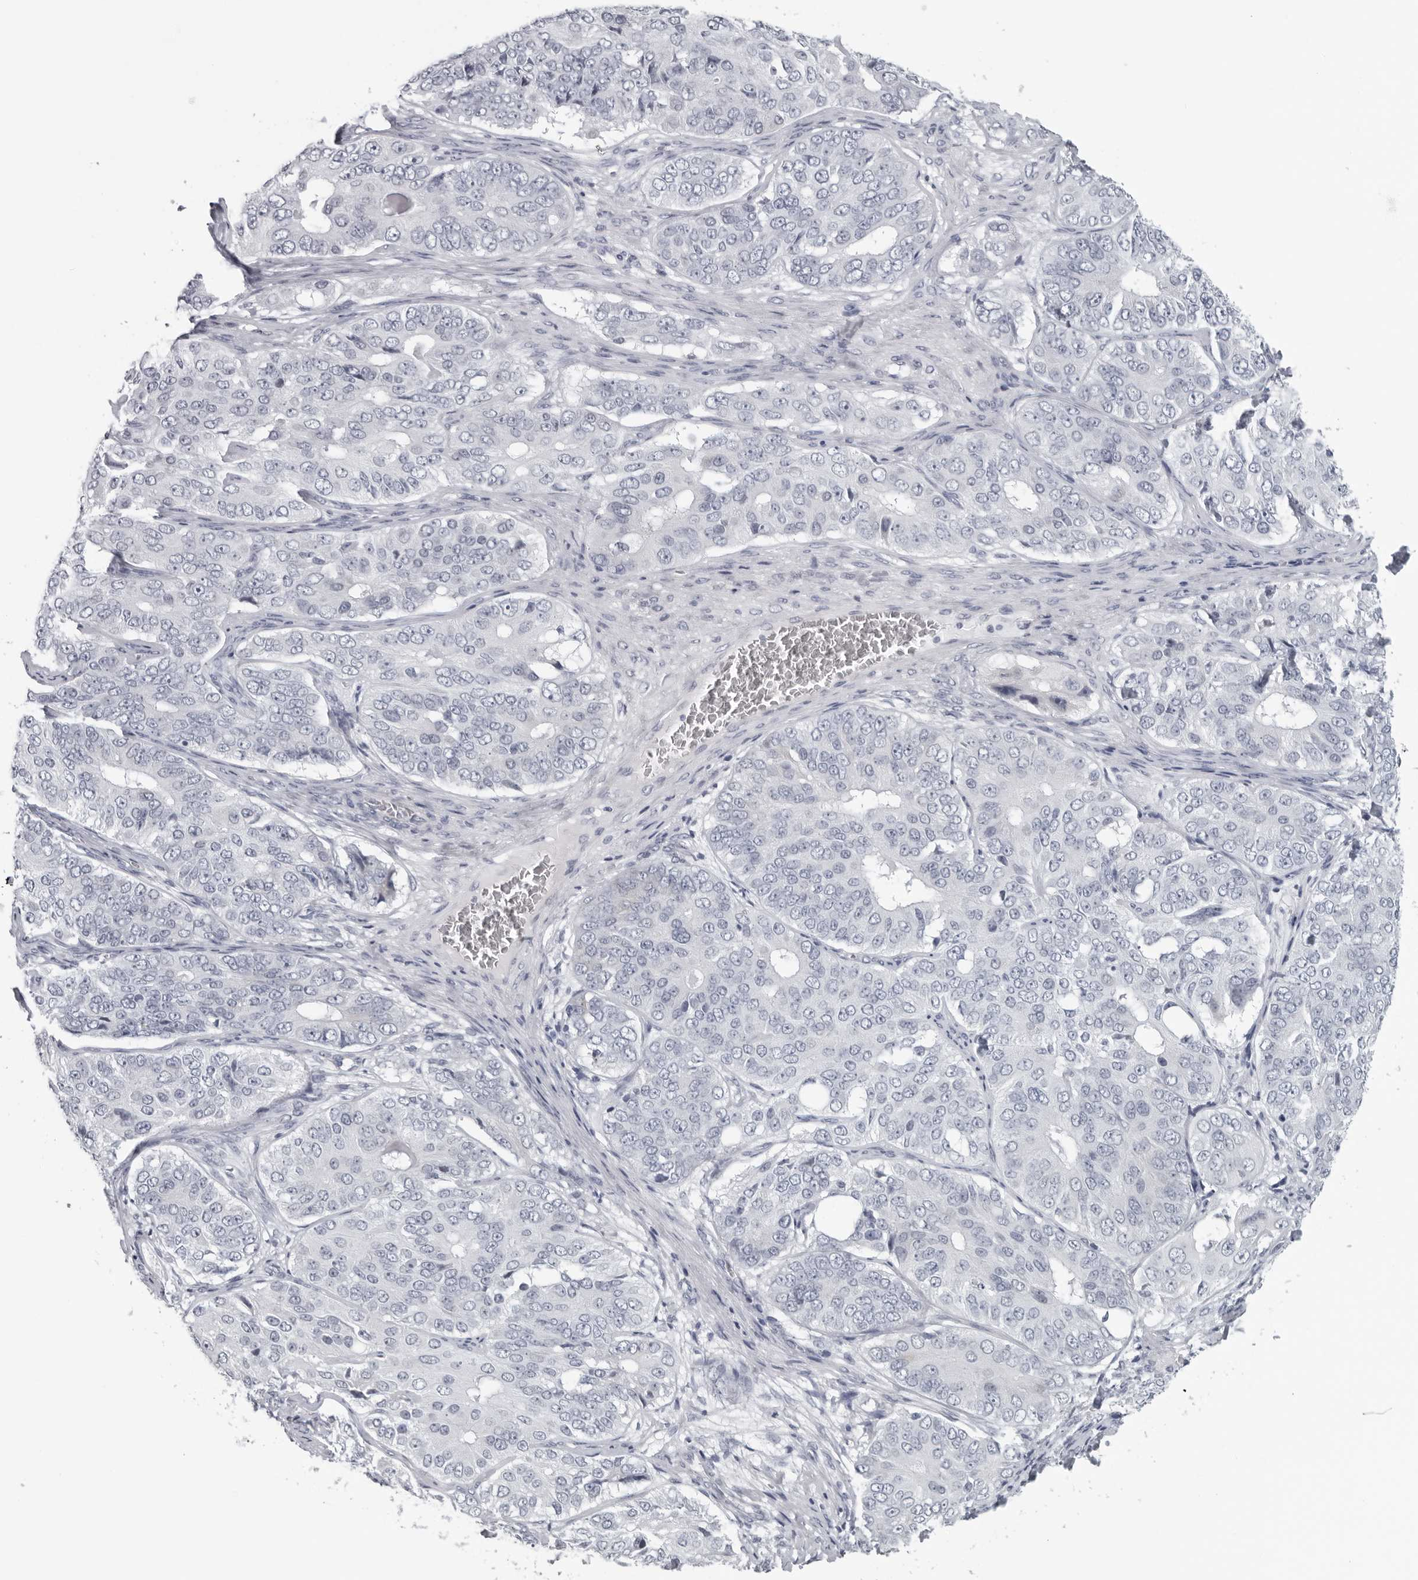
{"staining": {"intensity": "negative", "quantity": "none", "location": "none"}, "tissue": "ovarian cancer", "cell_type": "Tumor cells", "image_type": "cancer", "snomed": [{"axis": "morphology", "description": "Carcinoma, endometroid"}, {"axis": "topography", "description": "Ovary"}], "caption": "Protein analysis of ovarian cancer shows no significant staining in tumor cells. (DAB IHC, high magnification).", "gene": "OPLAH", "patient": {"sex": "female", "age": 51}}